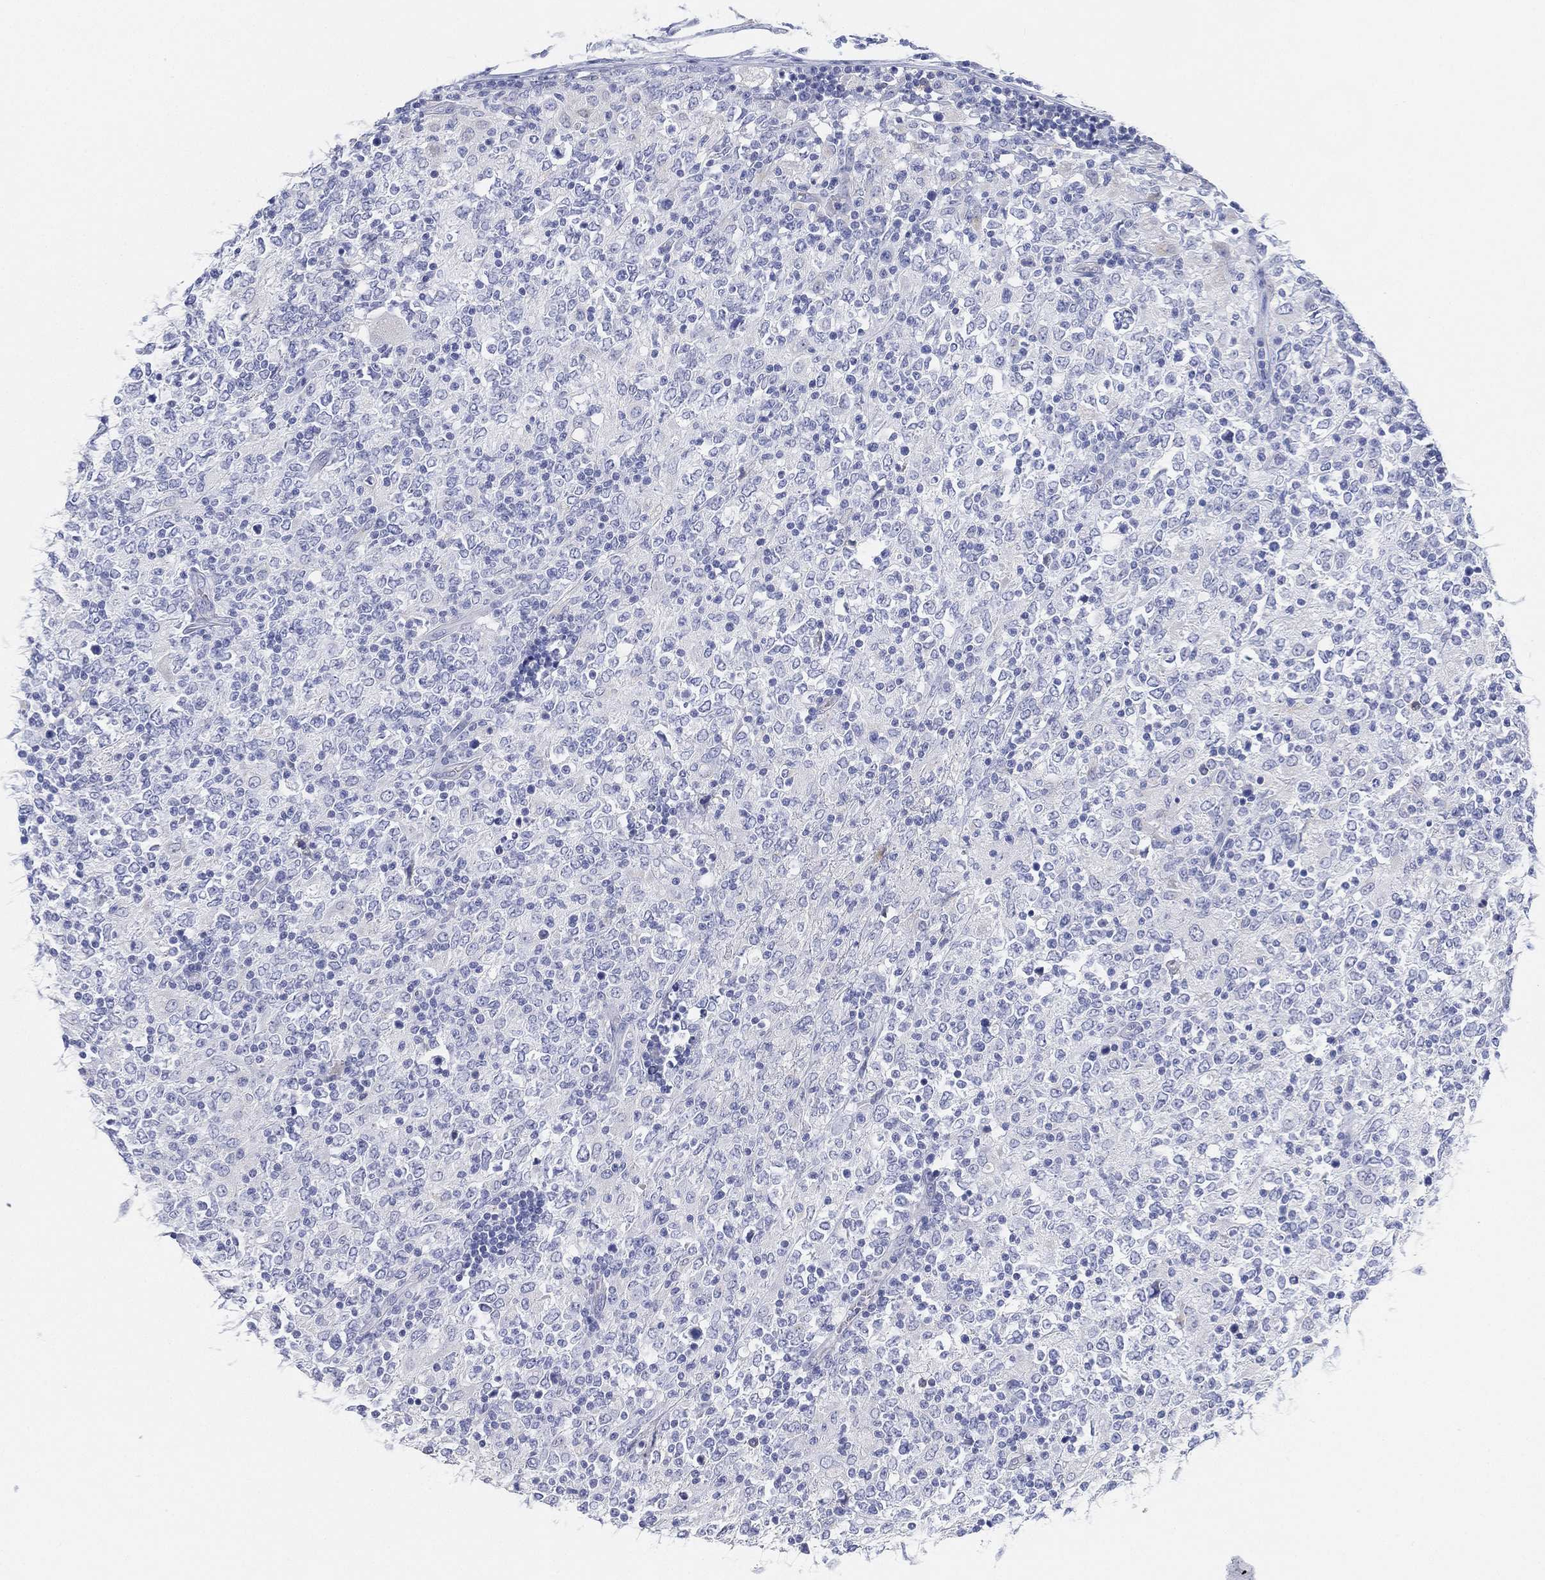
{"staining": {"intensity": "negative", "quantity": "none", "location": "none"}, "tissue": "lymphoma", "cell_type": "Tumor cells", "image_type": "cancer", "snomed": [{"axis": "morphology", "description": "Malignant lymphoma, non-Hodgkin's type, High grade"}, {"axis": "topography", "description": "Lymph node"}], "caption": "Immunohistochemistry of lymphoma shows no expression in tumor cells.", "gene": "GPR61", "patient": {"sex": "female", "age": 84}}